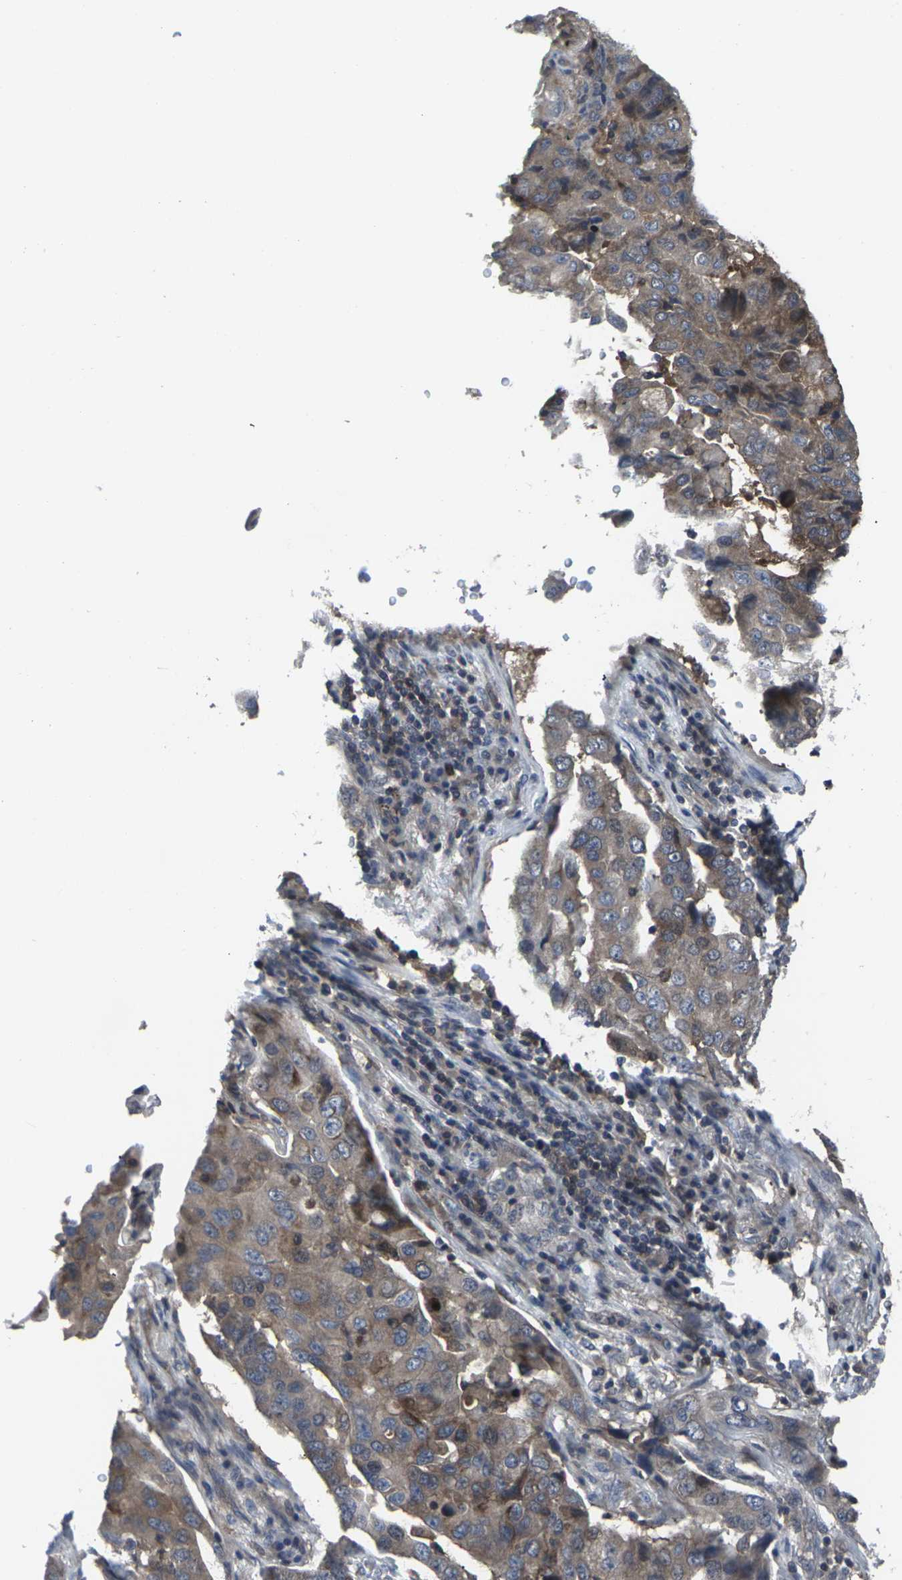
{"staining": {"intensity": "moderate", "quantity": ">75%", "location": "cytoplasmic/membranous"}, "tissue": "lung cancer", "cell_type": "Tumor cells", "image_type": "cancer", "snomed": [{"axis": "morphology", "description": "Adenocarcinoma, NOS"}, {"axis": "topography", "description": "Lung"}], "caption": "A histopathology image of human lung cancer (adenocarcinoma) stained for a protein exhibits moderate cytoplasmic/membranous brown staining in tumor cells.", "gene": "HPRT1", "patient": {"sex": "female", "age": 65}}